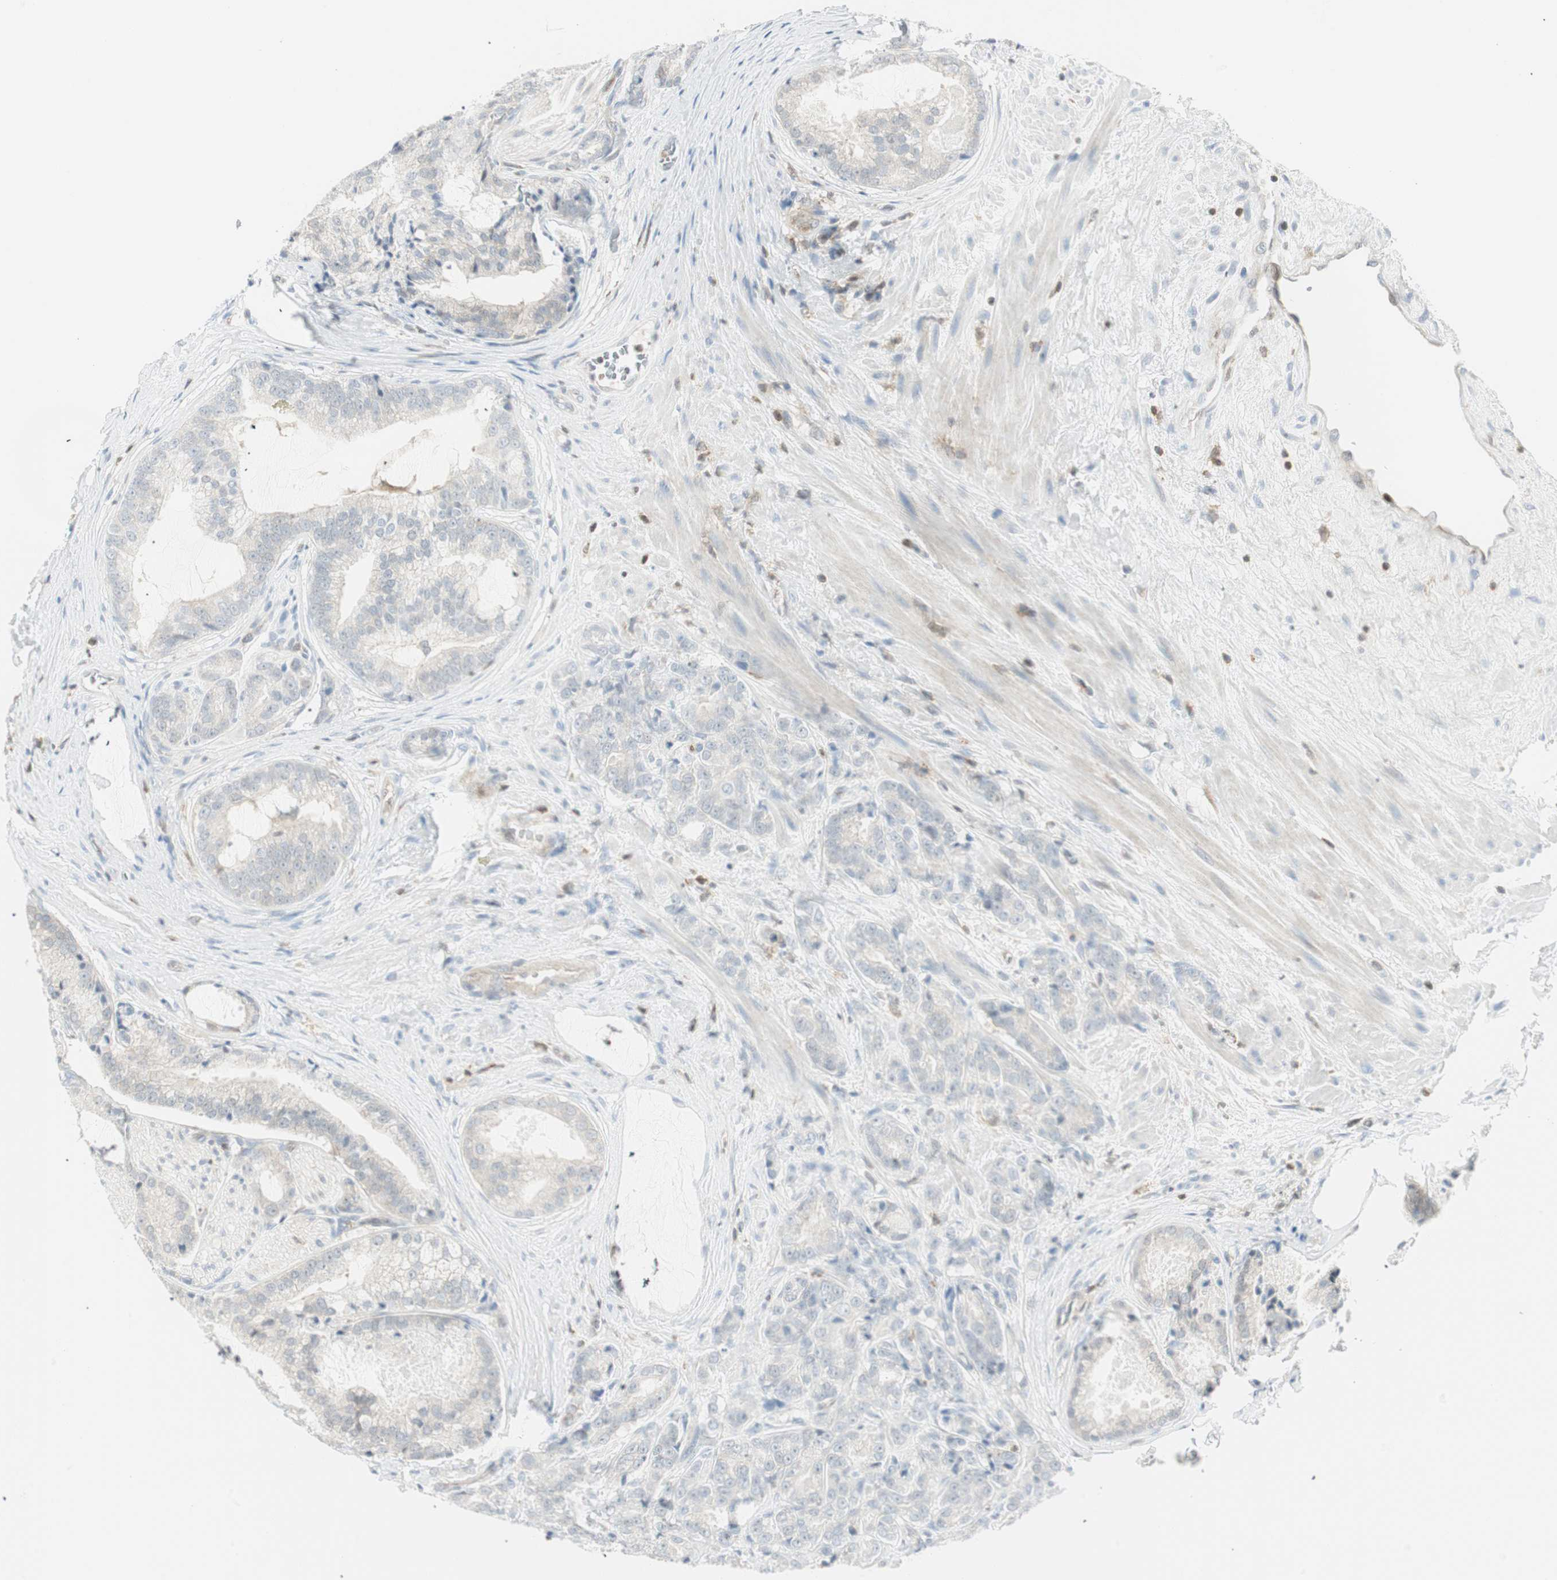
{"staining": {"intensity": "negative", "quantity": "none", "location": "none"}, "tissue": "prostate cancer", "cell_type": "Tumor cells", "image_type": "cancer", "snomed": [{"axis": "morphology", "description": "Adenocarcinoma, Low grade"}, {"axis": "topography", "description": "Prostate"}], "caption": "Immunohistochemistry (IHC) image of human prostate low-grade adenocarcinoma stained for a protein (brown), which shows no positivity in tumor cells.", "gene": "PPP1CA", "patient": {"sex": "male", "age": 58}}